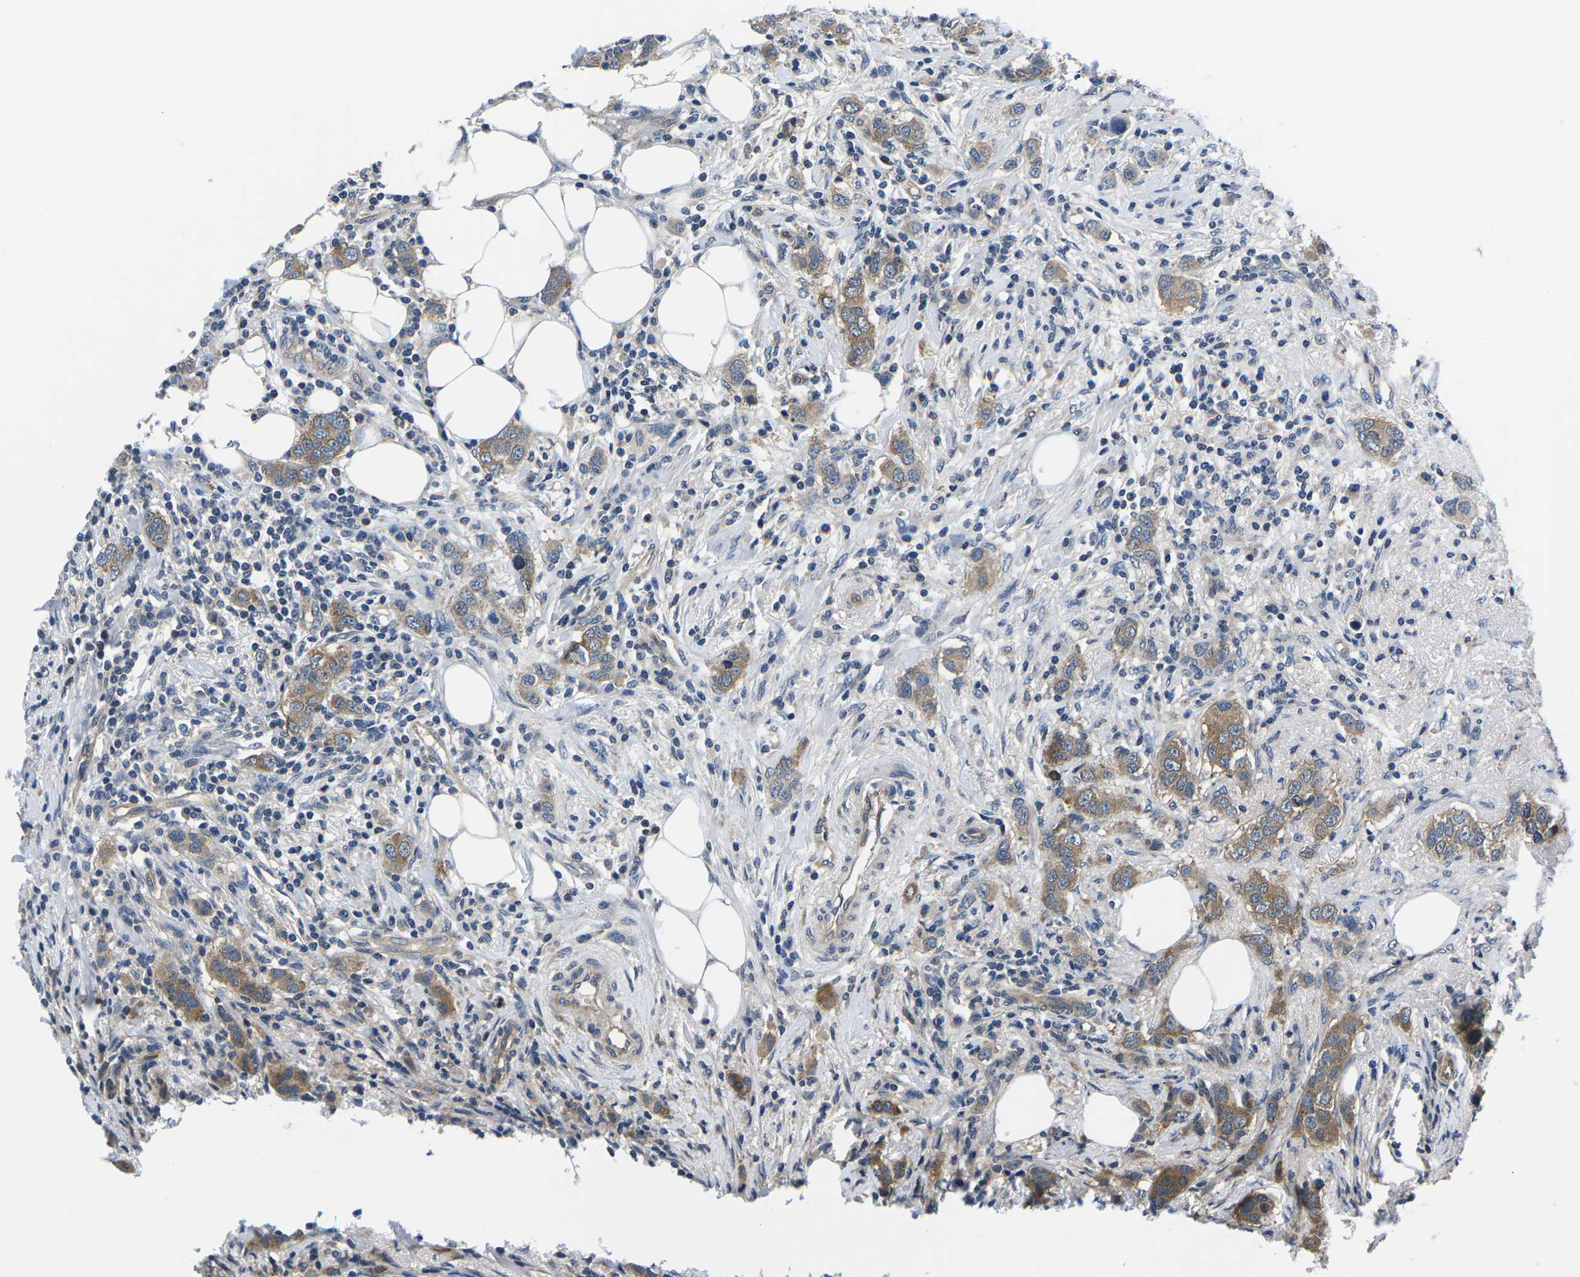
{"staining": {"intensity": "moderate", "quantity": ">75%", "location": "cytoplasmic/membranous"}, "tissue": "breast cancer", "cell_type": "Tumor cells", "image_type": "cancer", "snomed": [{"axis": "morphology", "description": "Duct carcinoma"}, {"axis": "topography", "description": "Breast"}], "caption": "Infiltrating ductal carcinoma (breast) stained for a protein (brown) demonstrates moderate cytoplasmic/membranous positive positivity in about >75% of tumor cells.", "gene": "GSK3B", "patient": {"sex": "female", "age": 50}}